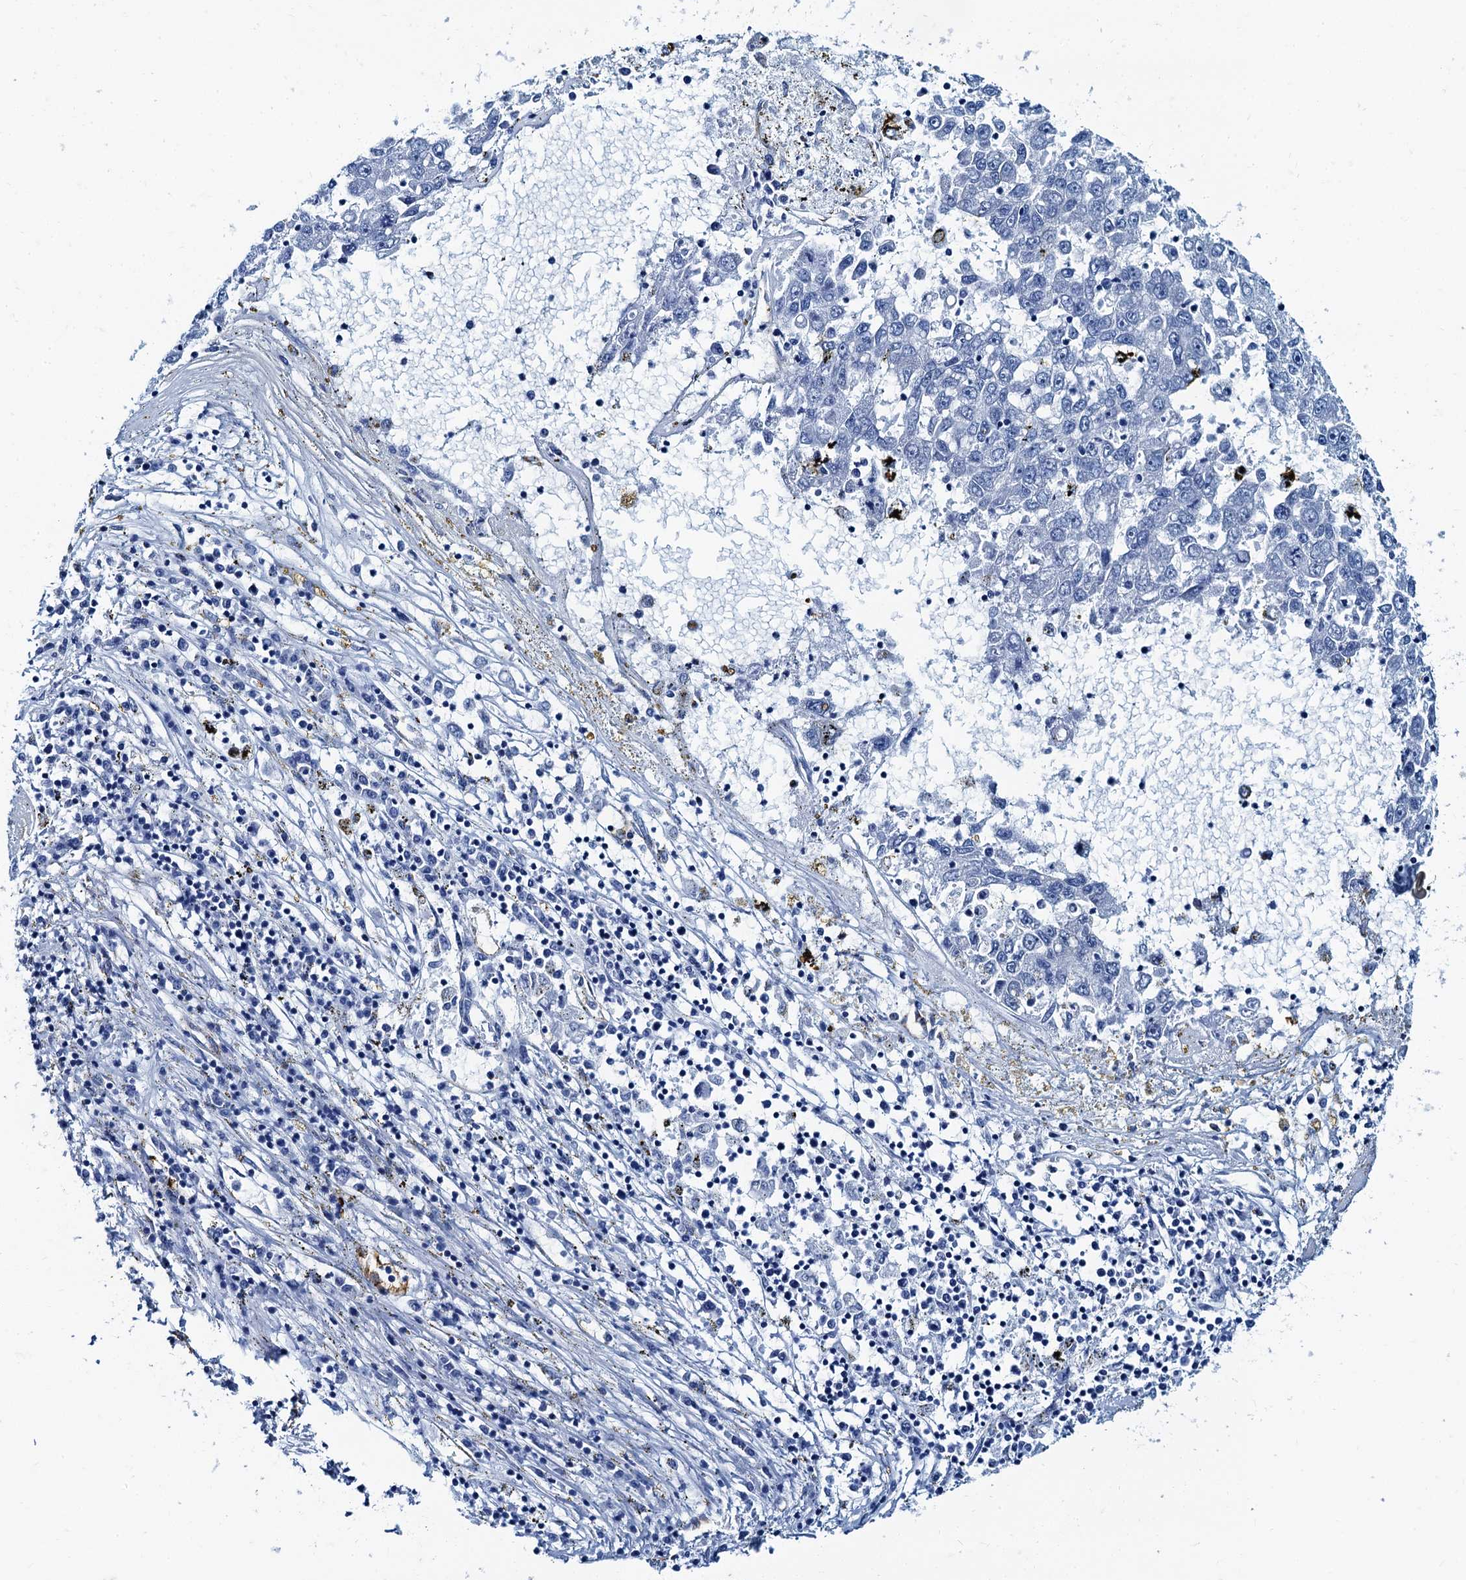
{"staining": {"intensity": "negative", "quantity": "none", "location": "none"}, "tissue": "liver cancer", "cell_type": "Tumor cells", "image_type": "cancer", "snomed": [{"axis": "morphology", "description": "Carcinoma, Hepatocellular, NOS"}, {"axis": "topography", "description": "Liver"}], "caption": "A micrograph of liver cancer (hepatocellular carcinoma) stained for a protein shows no brown staining in tumor cells. (DAB immunohistochemistry, high magnification).", "gene": "CAVIN2", "patient": {"sex": "male", "age": 49}}